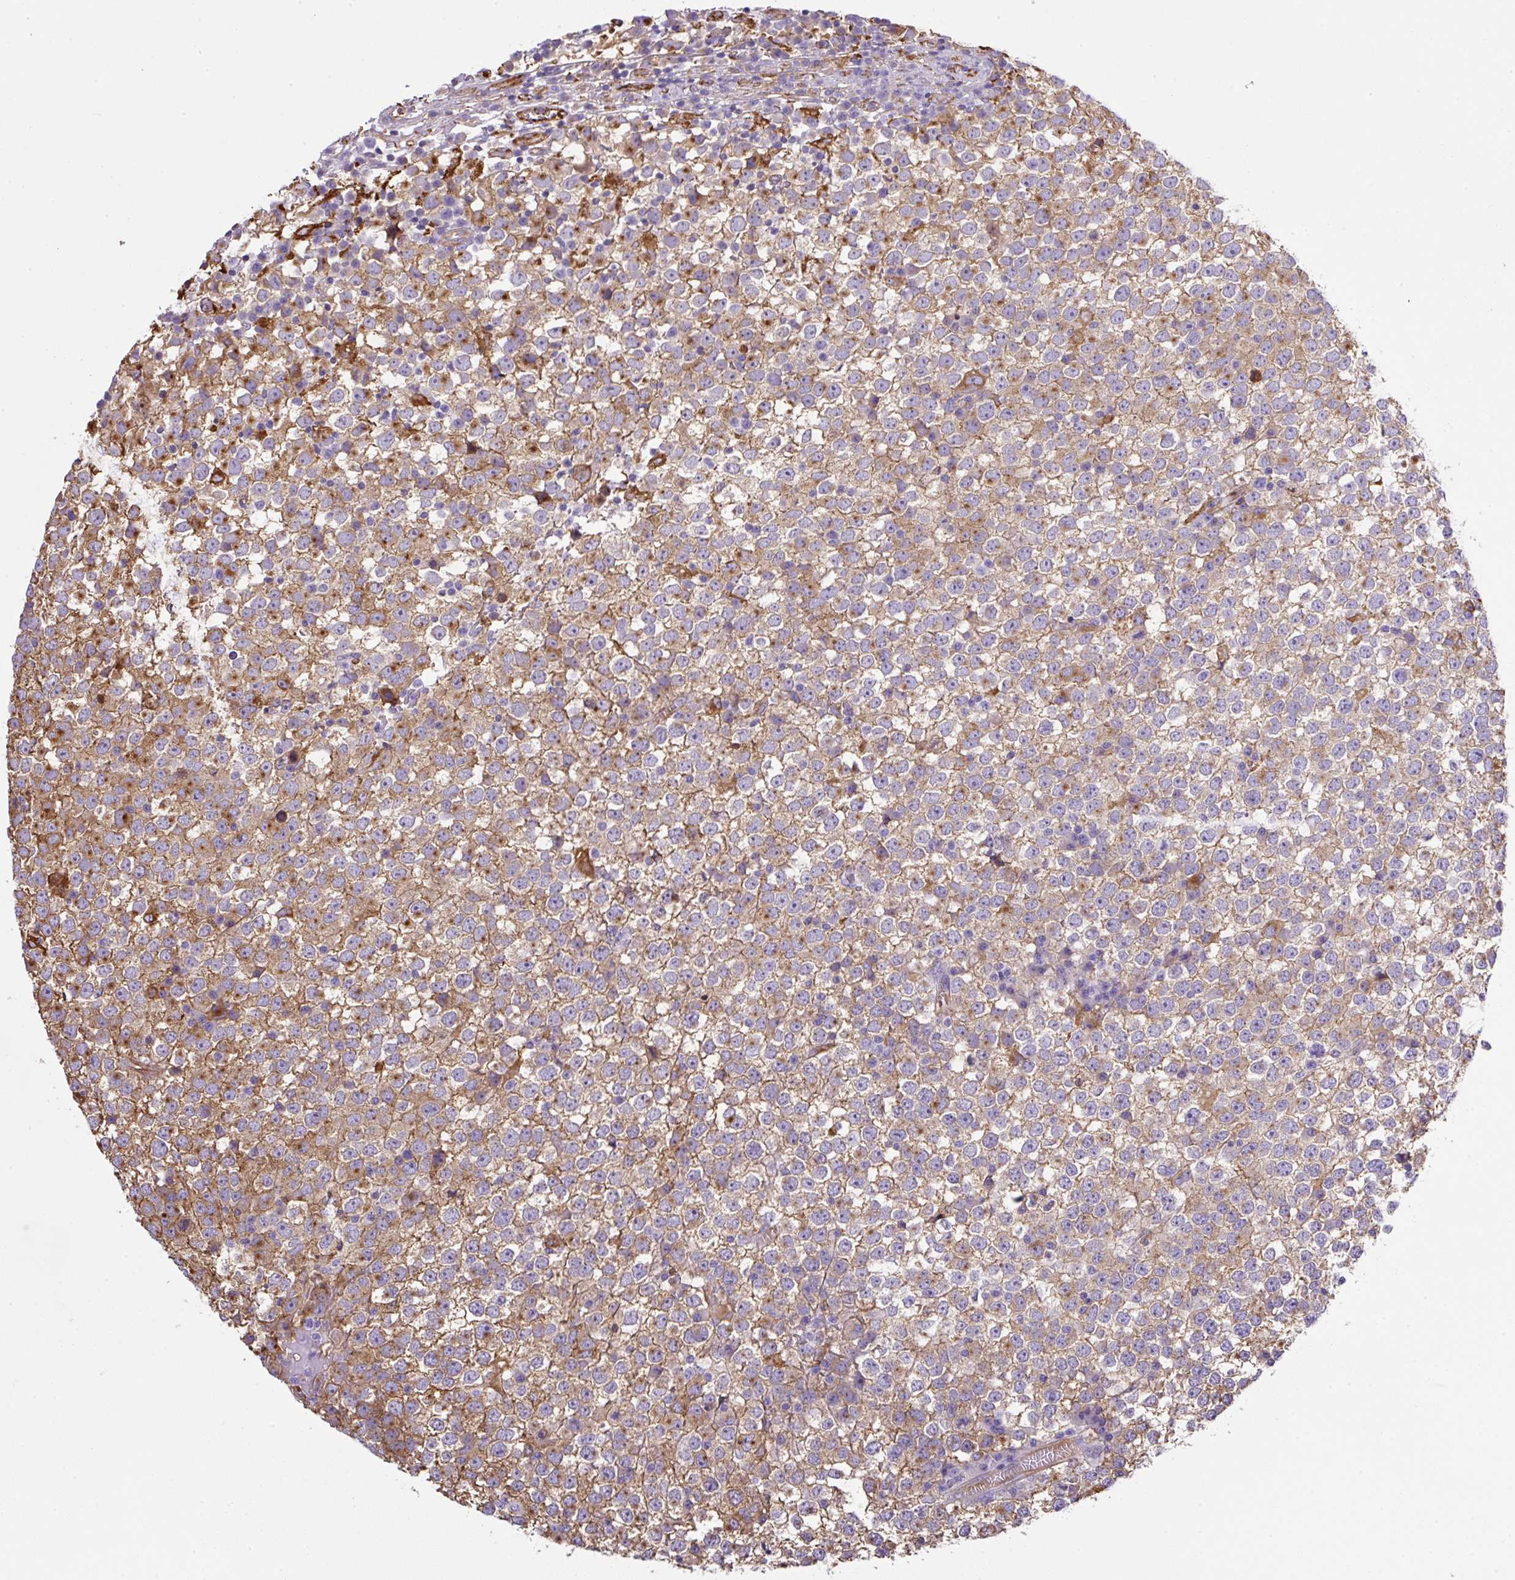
{"staining": {"intensity": "moderate", "quantity": "25%-75%", "location": "cytoplasmic/membranous"}, "tissue": "testis cancer", "cell_type": "Tumor cells", "image_type": "cancer", "snomed": [{"axis": "morphology", "description": "Seminoma, NOS"}, {"axis": "topography", "description": "Testis"}], "caption": "Moderate cytoplasmic/membranous expression is appreciated in approximately 25%-75% of tumor cells in testis cancer (seminoma).", "gene": "MAGEB5", "patient": {"sex": "male", "age": 65}}